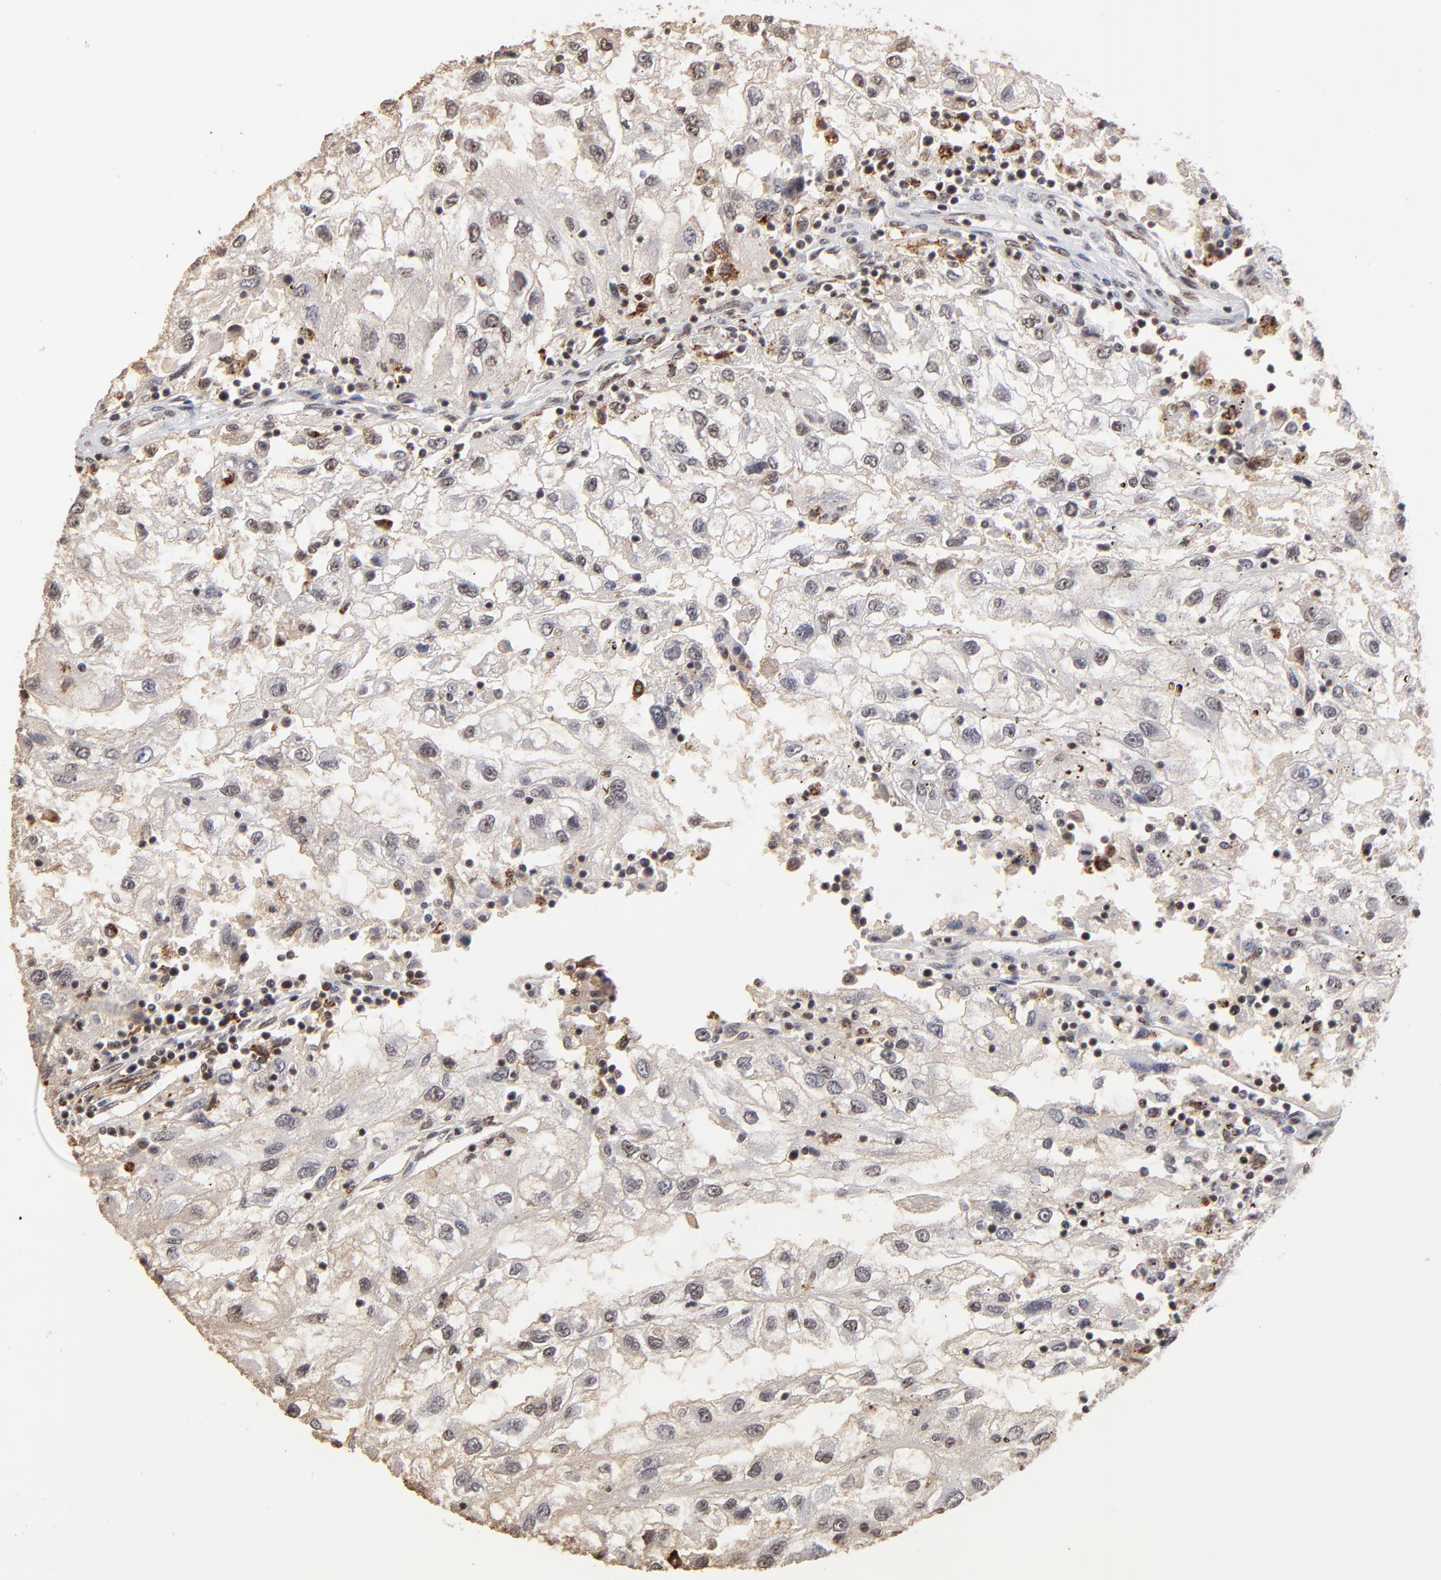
{"staining": {"intensity": "moderate", "quantity": "25%-75%", "location": "nuclear"}, "tissue": "renal cancer", "cell_type": "Tumor cells", "image_type": "cancer", "snomed": [{"axis": "morphology", "description": "Normal tissue, NOS"}, {"axis": "morphology", "description": "Adenocarcinoma, NOS"}, {"axis": "topography", "description": "Kidney"}], "caption": "Brown immunohistochemical staining in human adenocarcinoma (renal) shows moderate nuclear staining in about 25%-75% of tumor cells. The staining is performed using DAB (3,3'-diaminobenzidine) brown chromogen to label protein expression. The nuclei are counter-stained blue using hematoxylin.", "gene": "ZNF146", "patient": {"sex": "male", "age": 71}}